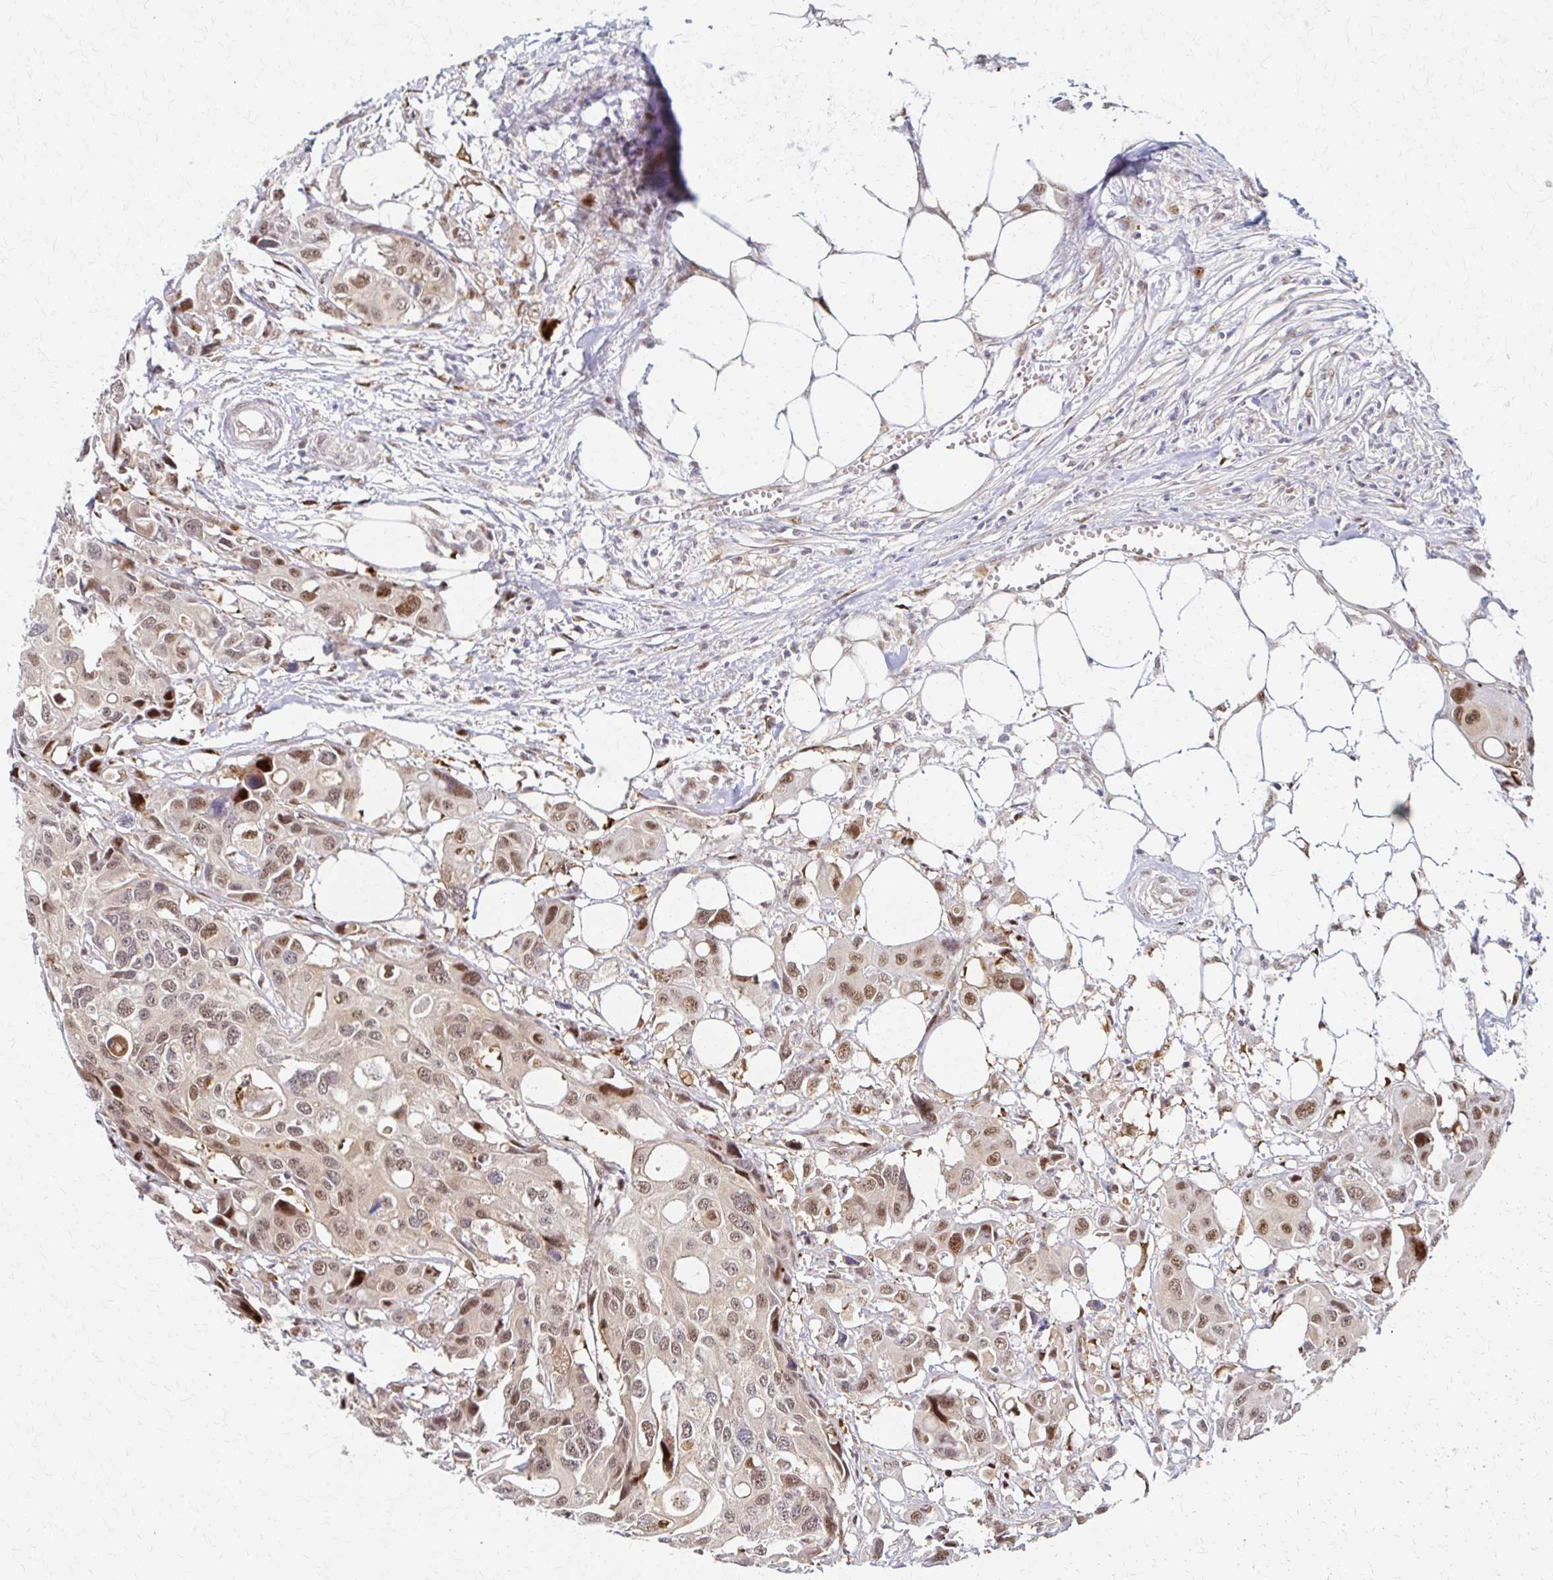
{"staining": {"intensity": "moderate", "quantity": ">75%", "location": "nuclear"}, "tissue": "colorectal cancer", "cell_type": "Tumor cells", "image_type": "cancer", "snomed": [{"axis": "morphology", "description": "Adenocarcinoma, NOS"}, {"axis": "topography", "description": "Colon"}], "caption": "IHC image of human colorectal adenocarcinoma stained for a protein (brown), which demonstrates medium levels of moderate nuclear expression in about >75% of tumor cells.", "gene": "PSMD7", "patient": {"sex": "male", "age": 77}}